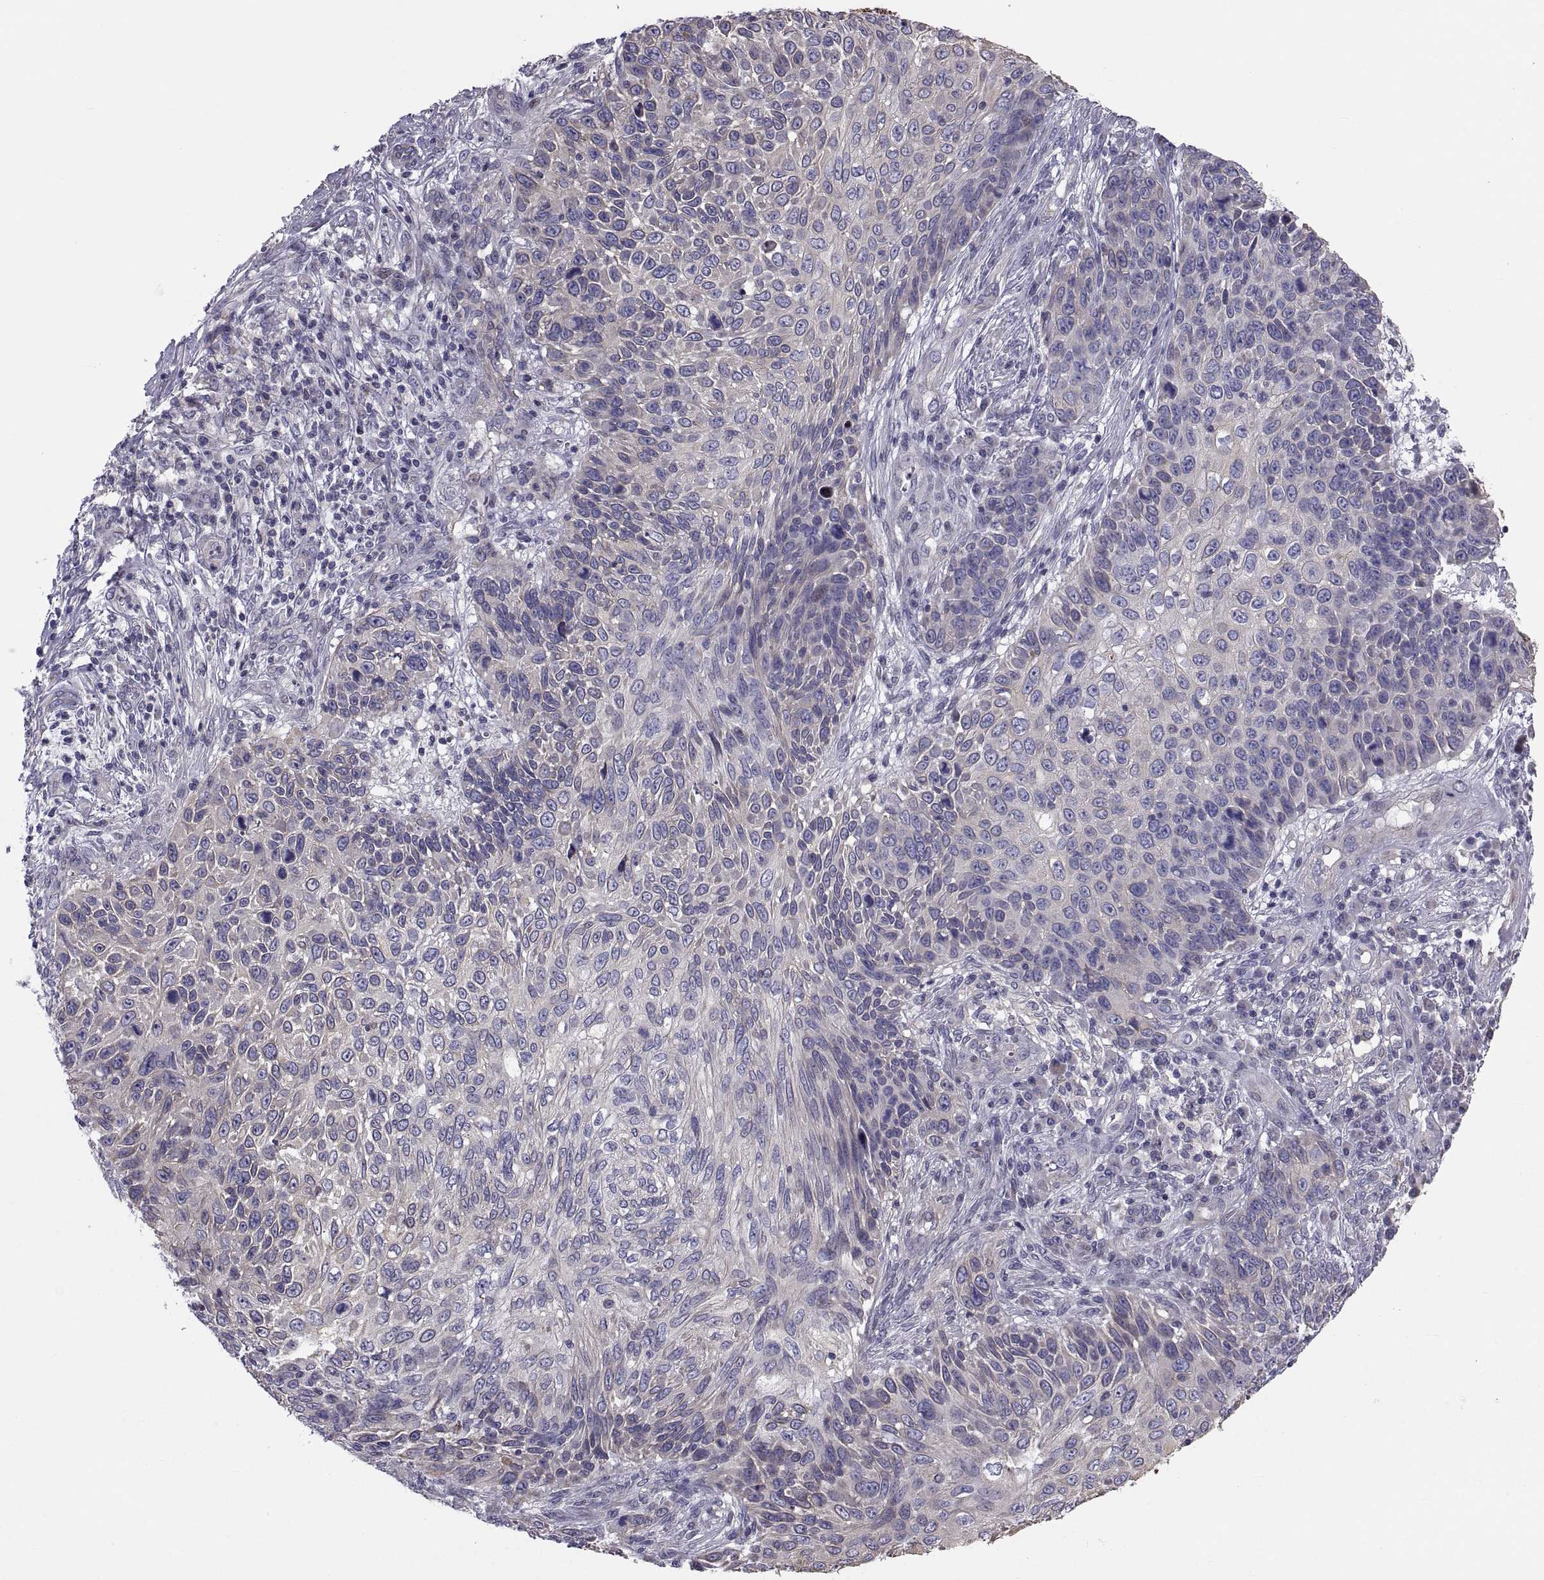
{"staining": {"intensity": "weak", "quantity": "<25%", "location": "cytoplasmic/membranous"}, "tissue": "skin cancer", "cell_type": "Tumor cells", "image_type": "cancer", "snomed": [{"axis": "morphology", "description": "Squamous cell carcinoma, NOS"}, {"axis": "topography", "description": "Skin"}], "caption": "Skin squamous cell carcinoma was stained to show a protein in brown. There is no significant positivity in tumor cells.", "gene": "ANO1", "patient": {"sex": "male", "age": 92}}